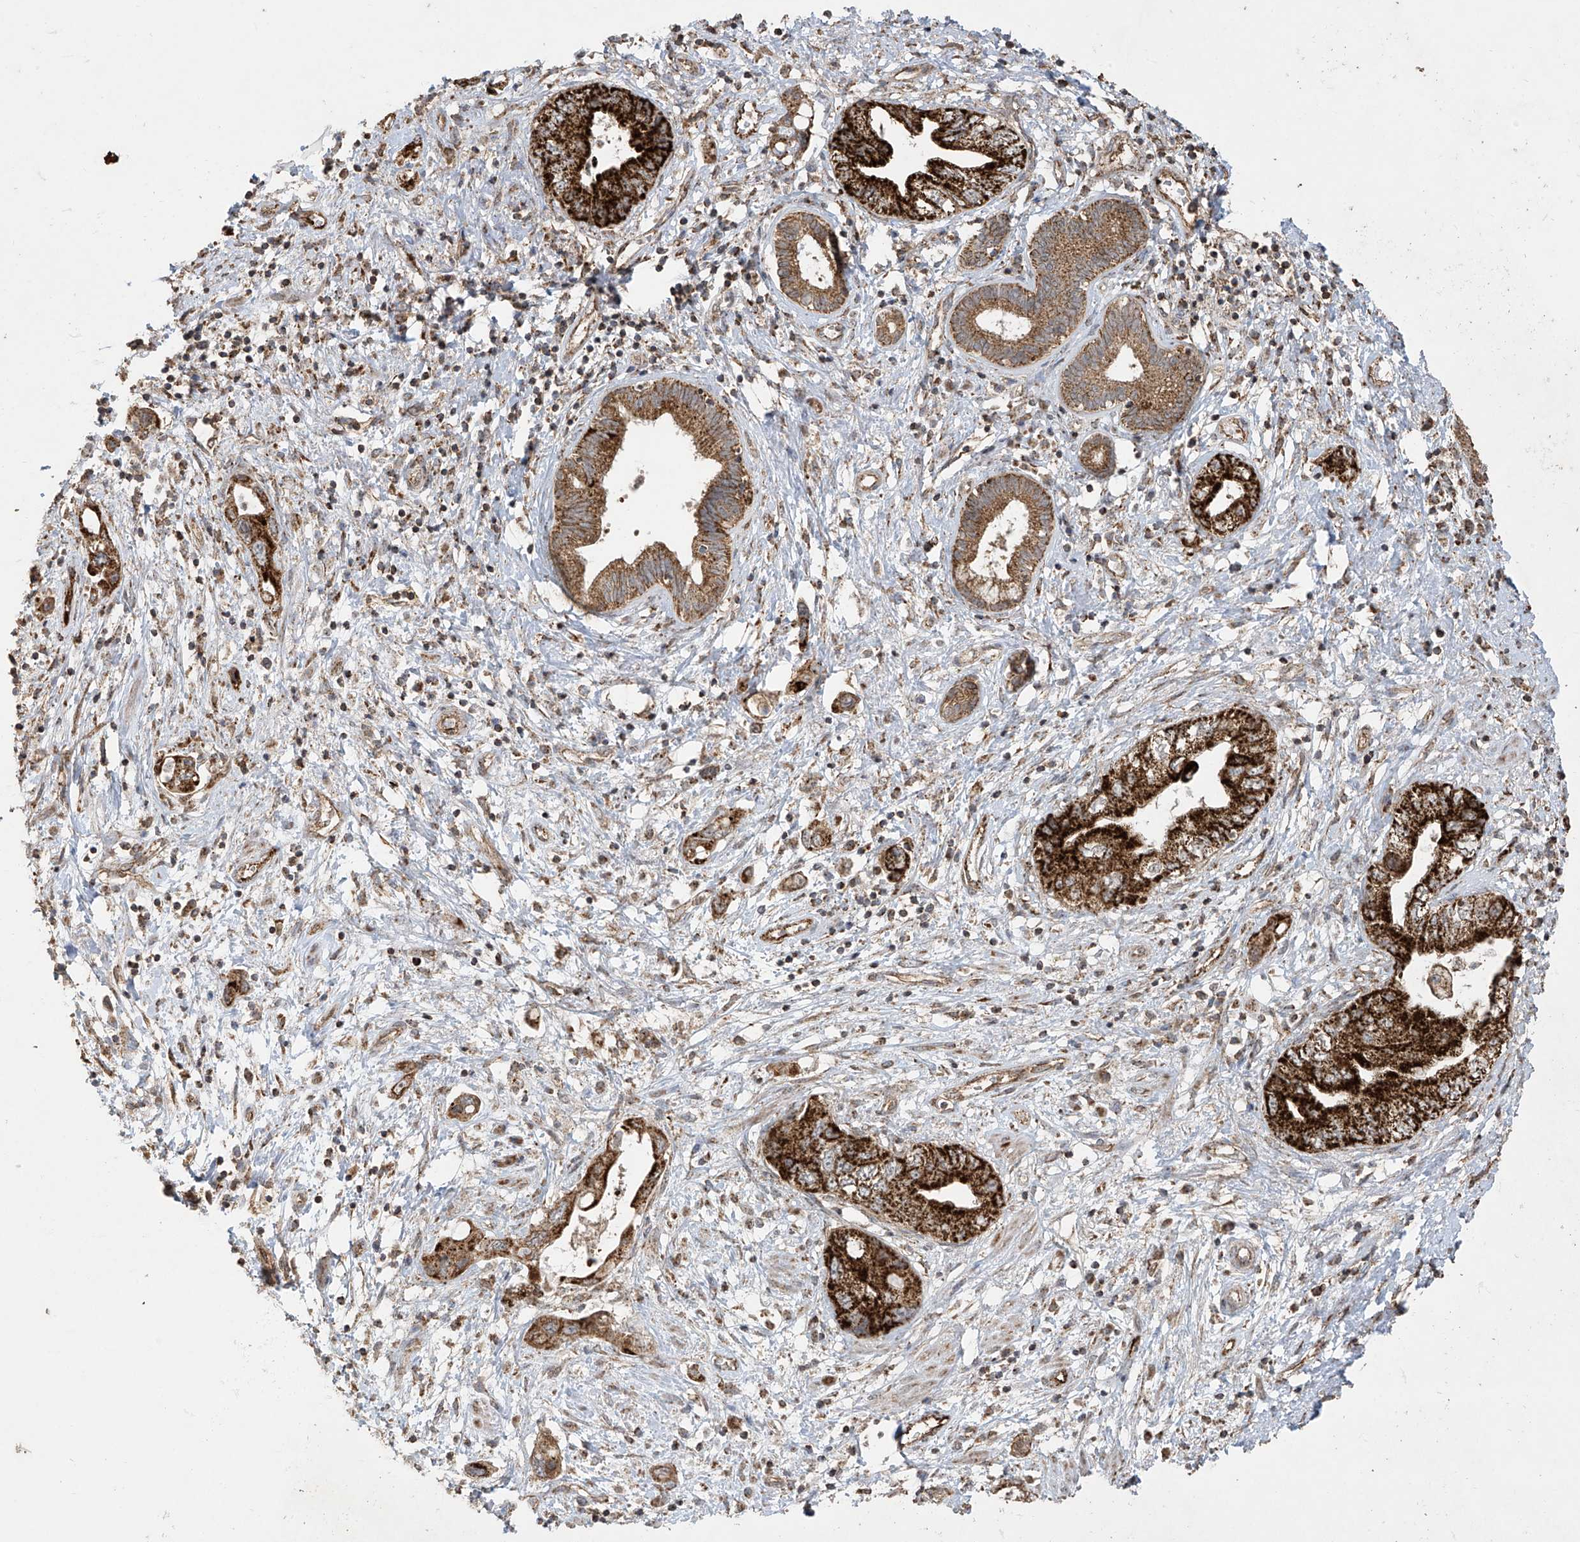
{"staining": {"intensity": "strong", "quantity": ">75%", "location": "cytoplasmic/membranous"}, "tissue": "pancreatic cancer", "cell_type": "Tumor cells", "image_type": "cancer", "snomed": [{"axis": "morphology", "description": "Adenocarcinoma, NOS"}, {"axis": "topography", "description": "Pancreas"}], "caption": "This is an image of immunohistochemistry (IHC) staining of pancreatic cancer (adenocarcinoma), which shows strong positivity in the cytoplasmic/membranous of tumor cells.", "gene": "UQCC1", "patient": {"sex": "female", "age": 73}}